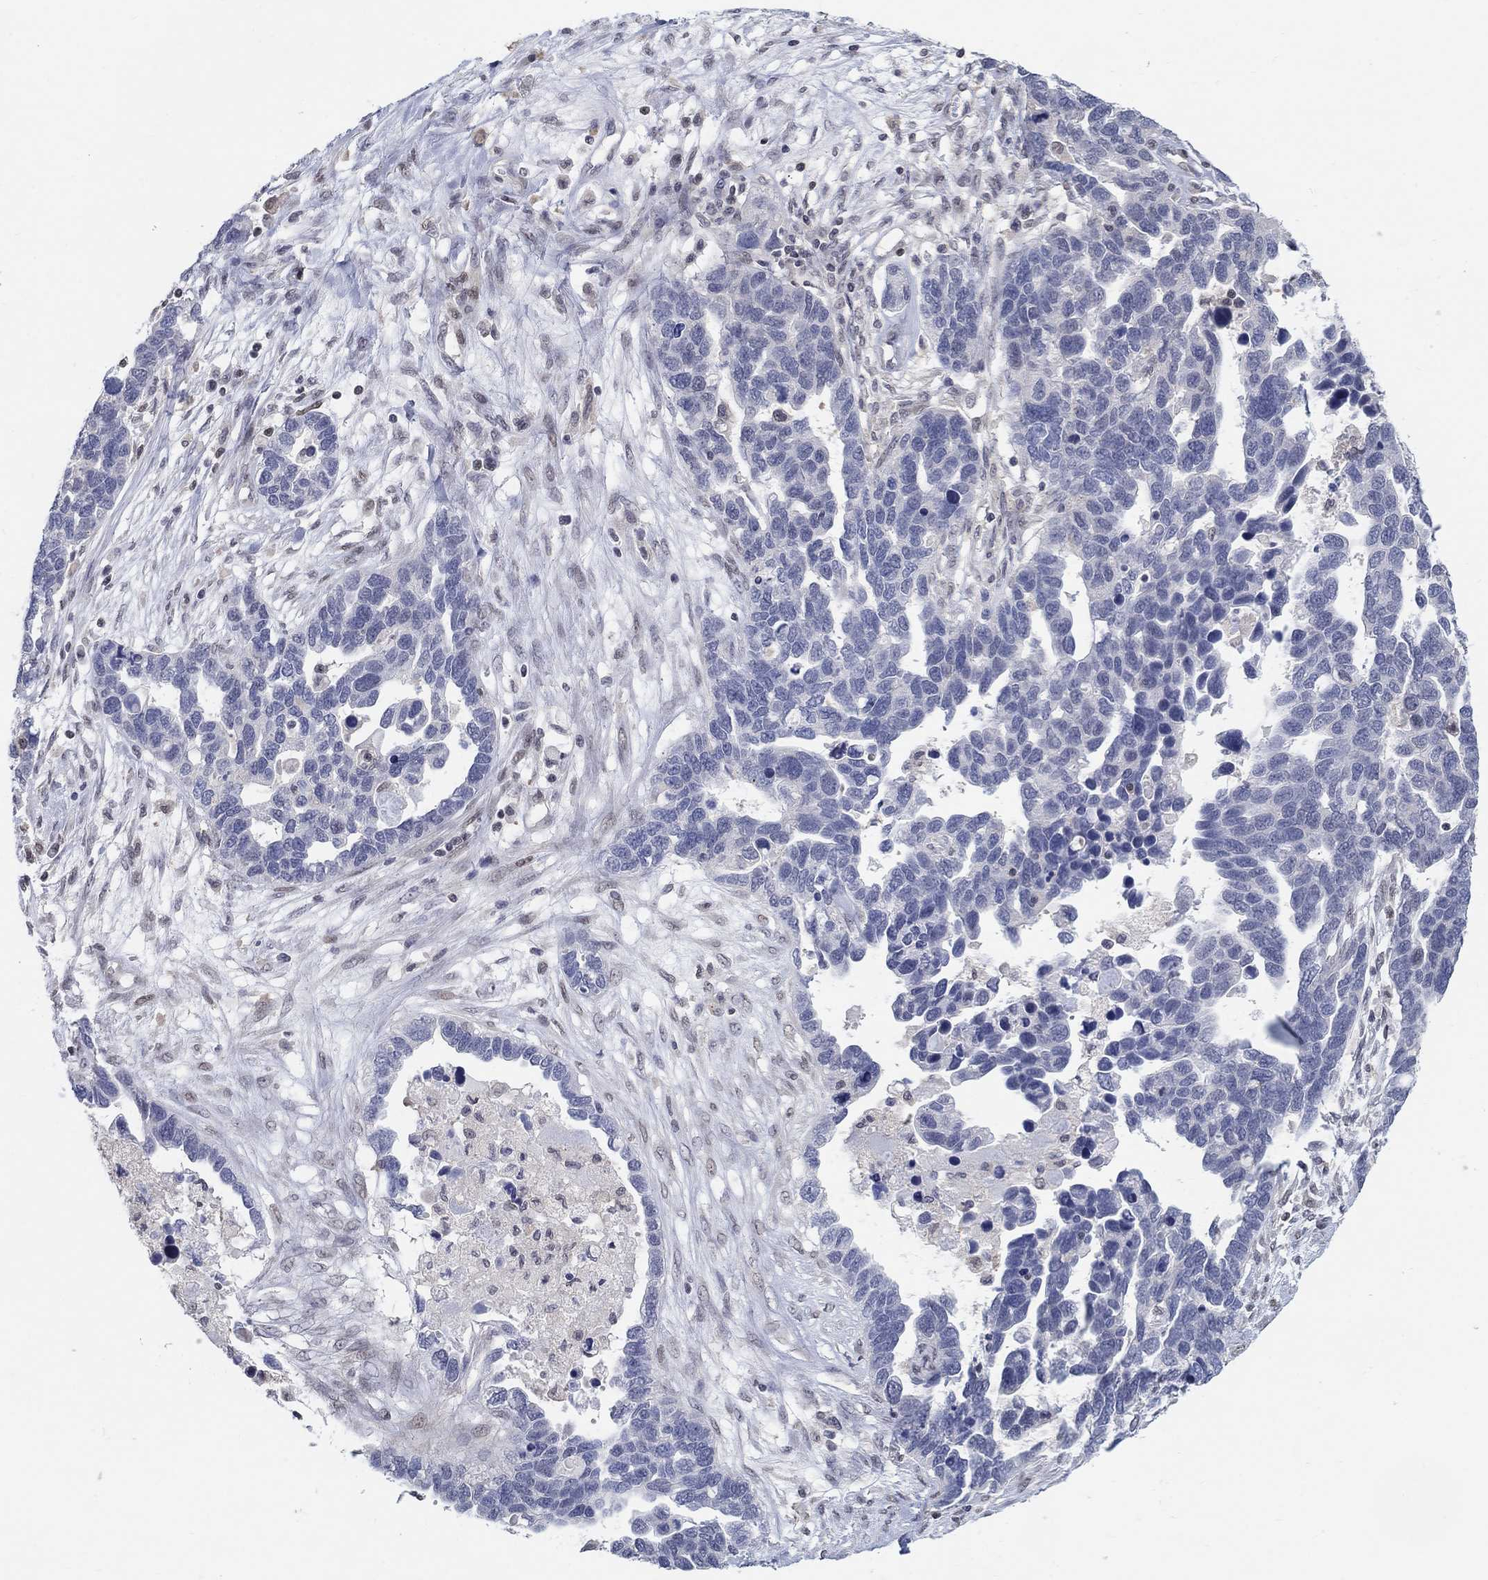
{"staining": {"intensity": "negative", "quantity": "none", "location": "none"}, "tissue": "ovarian cancer", "cell_type": "Tumor cells", "image_type": "cancer", "snomed": [{"axis": "morphology", "description": "Cystadenocarcinoma, serous, NOS"}, {"axis": "topography", "description": "Ovary"}], "caption": "Image shows no significant protein expression in tumor cells of ovarian serous cystadenocarcinoma.", "gene": "CENPE", "patient": {"sex": "female", "age": 54}}